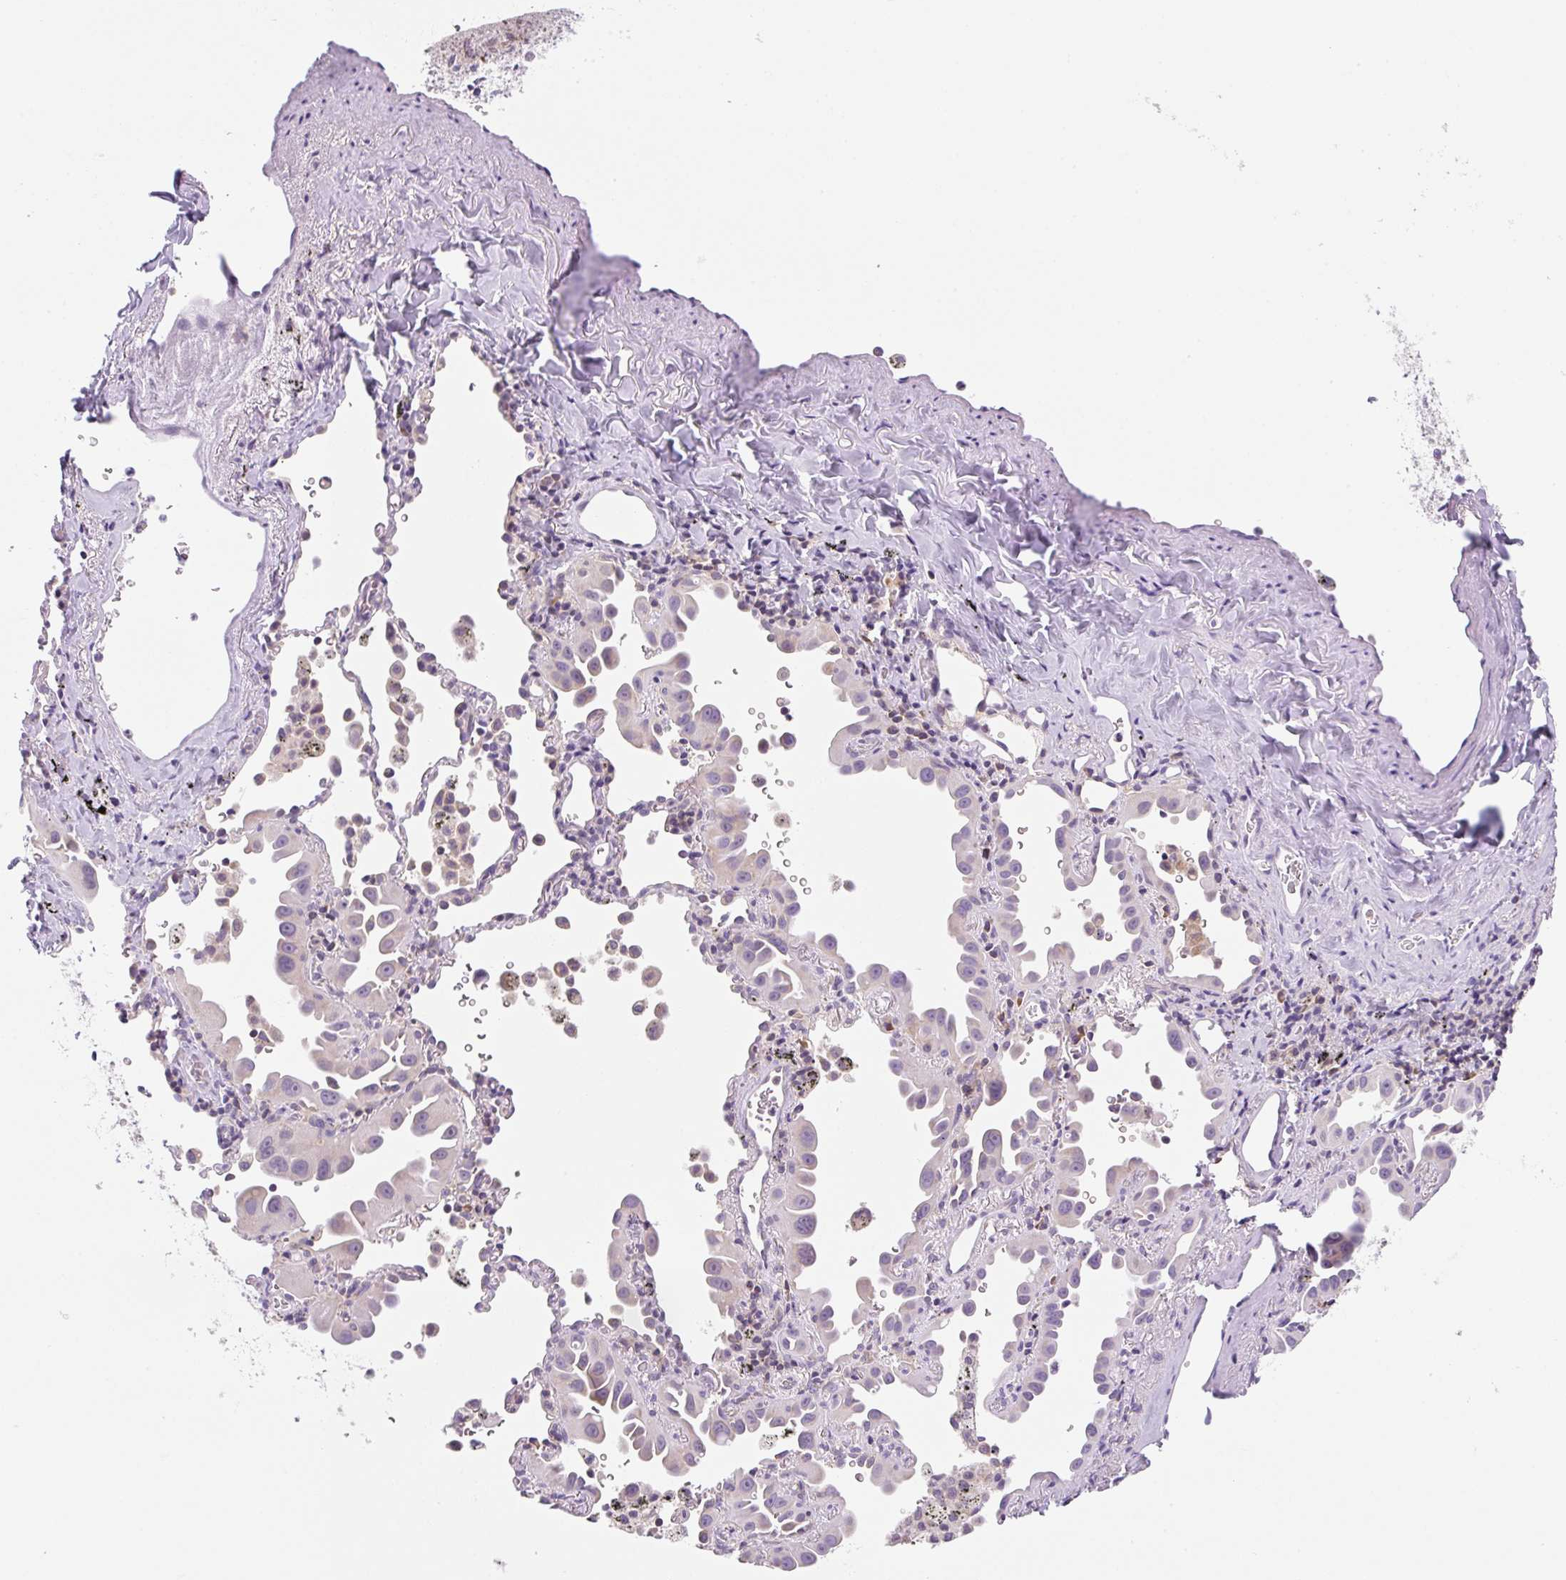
{"staining": {"intensity": "weak", "quantity": "<25%", "location": "cytoplasmic/membranous"}, "tissue": "lung cancer", "cell_type": "Tumor cells", "image_type": "cancer", "snomed": [{"axis": "morphology", "description": "Adenocarcinoma, NOS"}, {"axis": "topography", "description": "Lung"}], "caption": "This histopathology image is of lung cancer stained with IHC to label a protein in brown with the nuclei are counter-stained blue. There is no staining in tumor cells.", "gene": "RPL18A", "patient": {"sex": "male", "age": 68}}